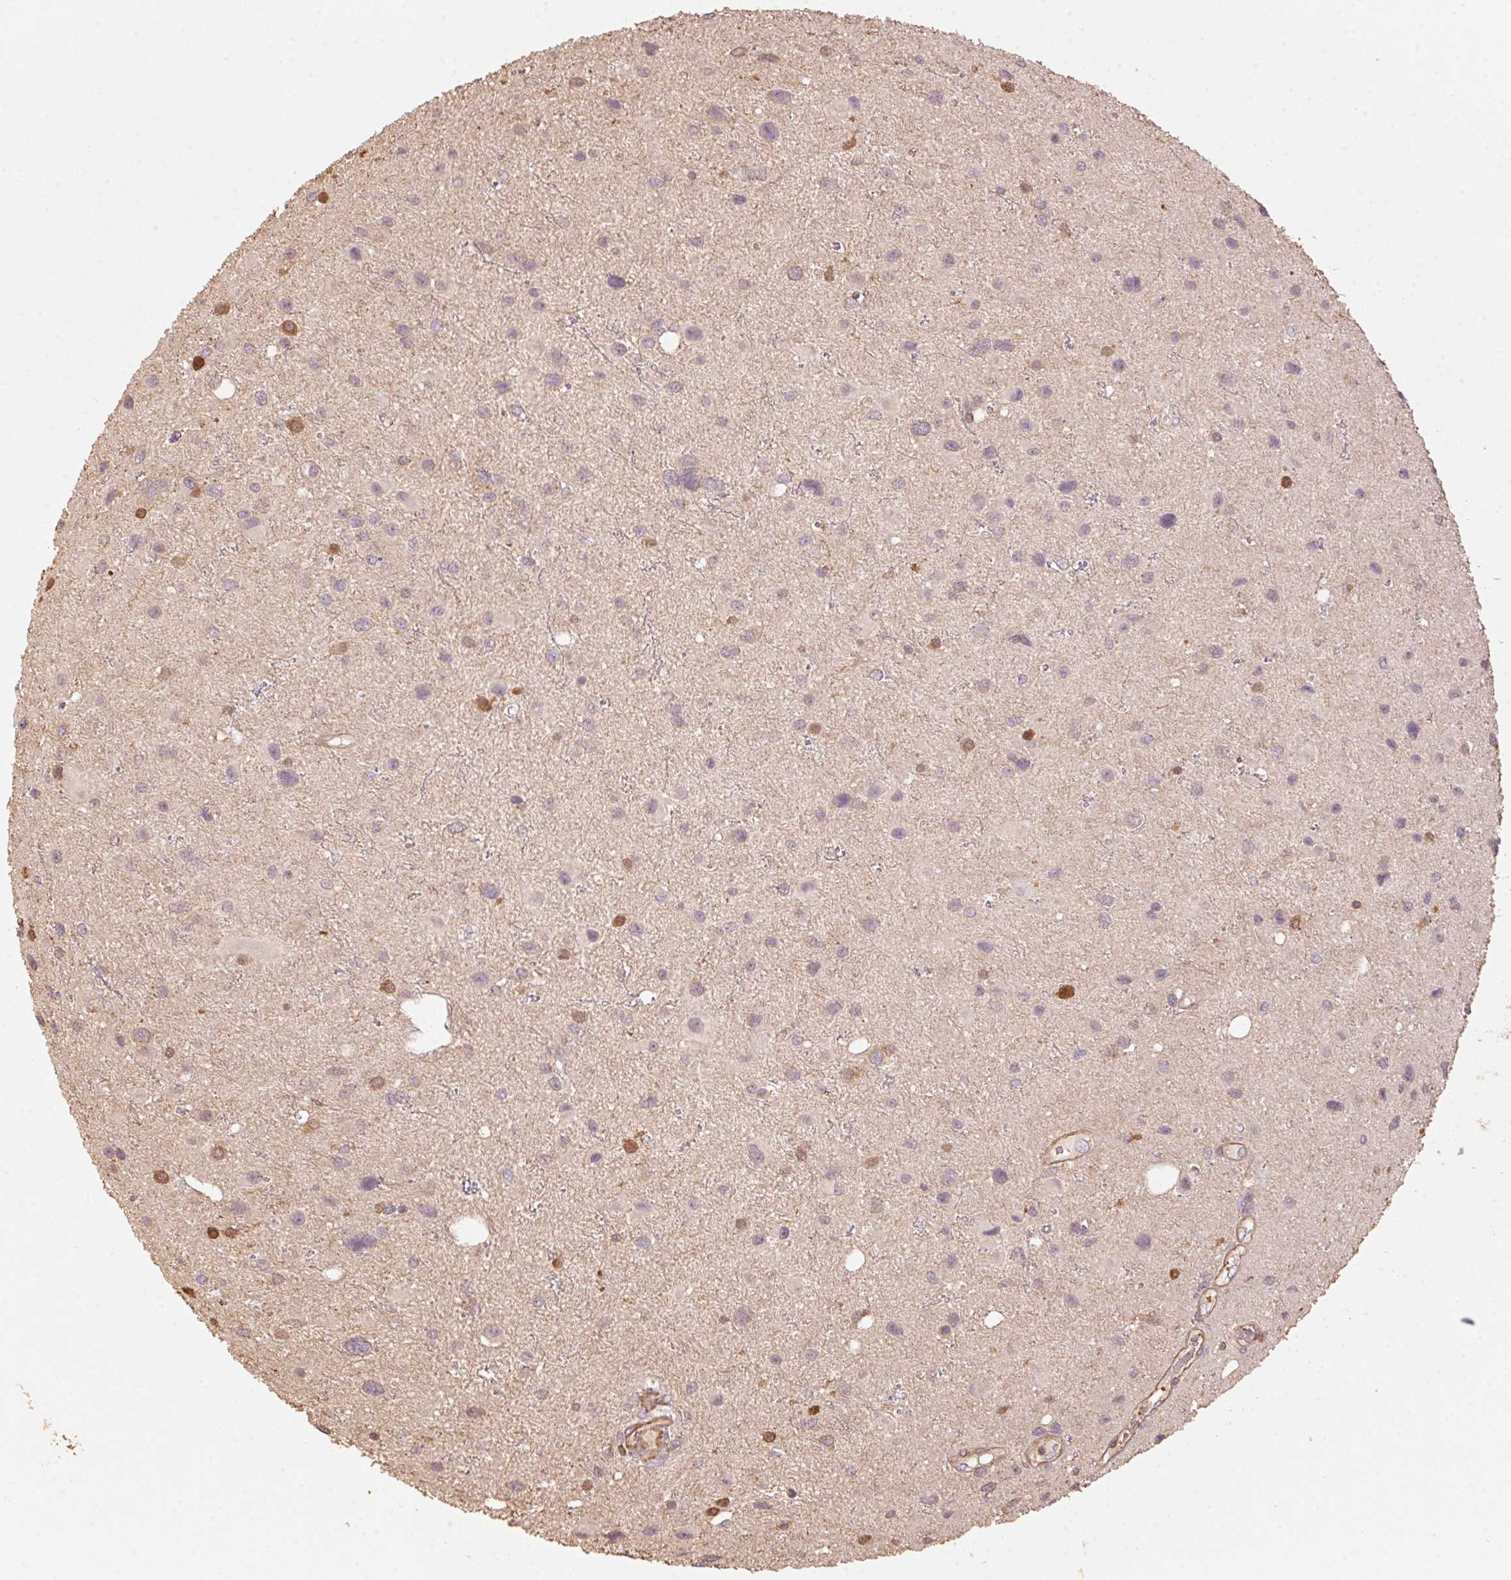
{"staining": {"intensity": "negative", "quantity": "none", "location": "none"}, "tissue": "glioma", "cell_type": "Tumor cells", "image_type": "cancer", "snomed": [{"axis": "morphology", "description": "Glioma, malignant, Low grade"}, {"axis": "topography", "description": "Brain"}], "caption": "Tumor cells are negative for protein expression in human glioma.", "gene": "QDPR", "patient": {"sex": "female", "age": 32}}